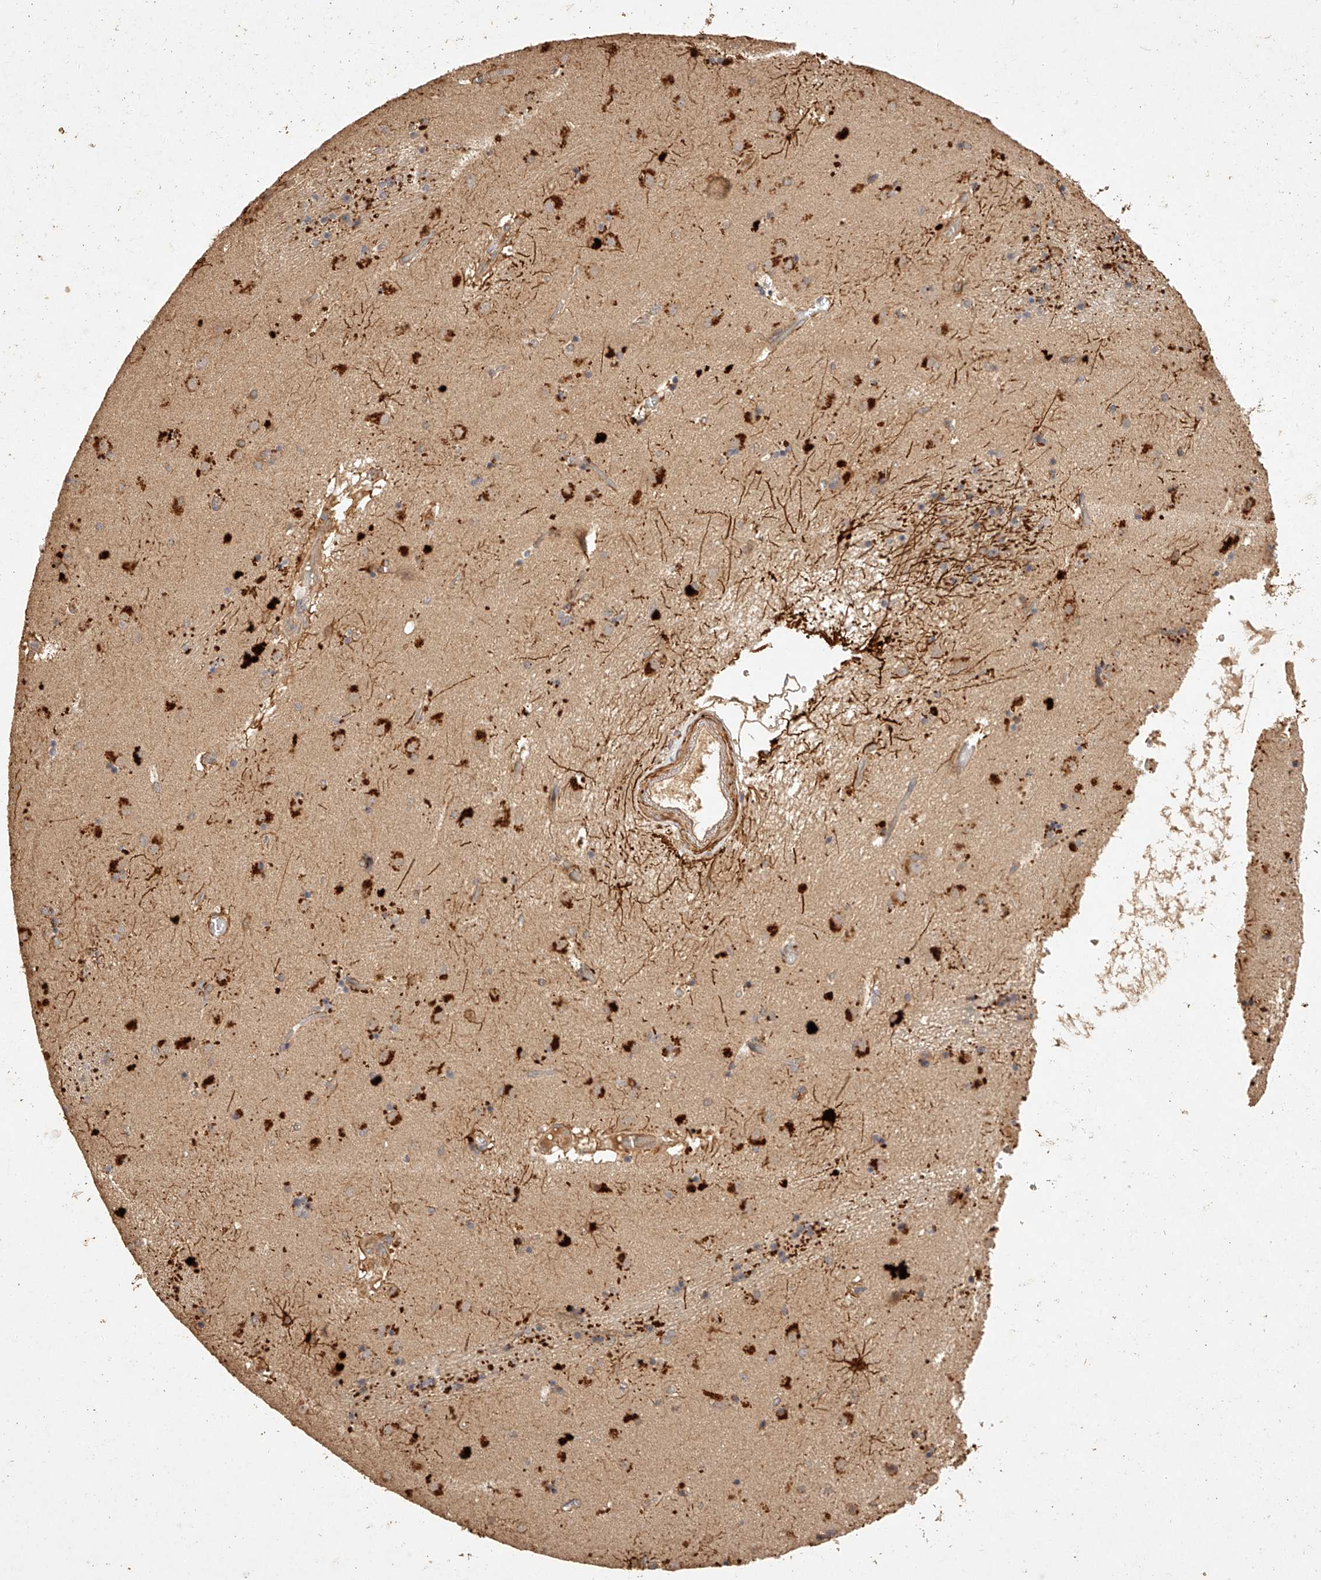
{"staining": {"intensity": "moderate", "quantity": "<25%", "location": "cytoplasmic/membranous"}, "tissue": "caudate", "cell_type": "Glial cells", "image_type": "normal", "snomed": [{"axis": "morphology", "description": "Normal tissue, NOS"}, {"axis": "topography", "description": "Lateral ventricle wall"}], "caption": "High-magnification brightfield microscopy of benign caudate stained with DAB (brown) and counterstained with hematoxylin (blue). glial cells exhibit moderate cytoplasmic/membranous staining is seen in about<25% of cells.", "gene": "NSMAF", "patient": {"sex": "male", "age": 70}}